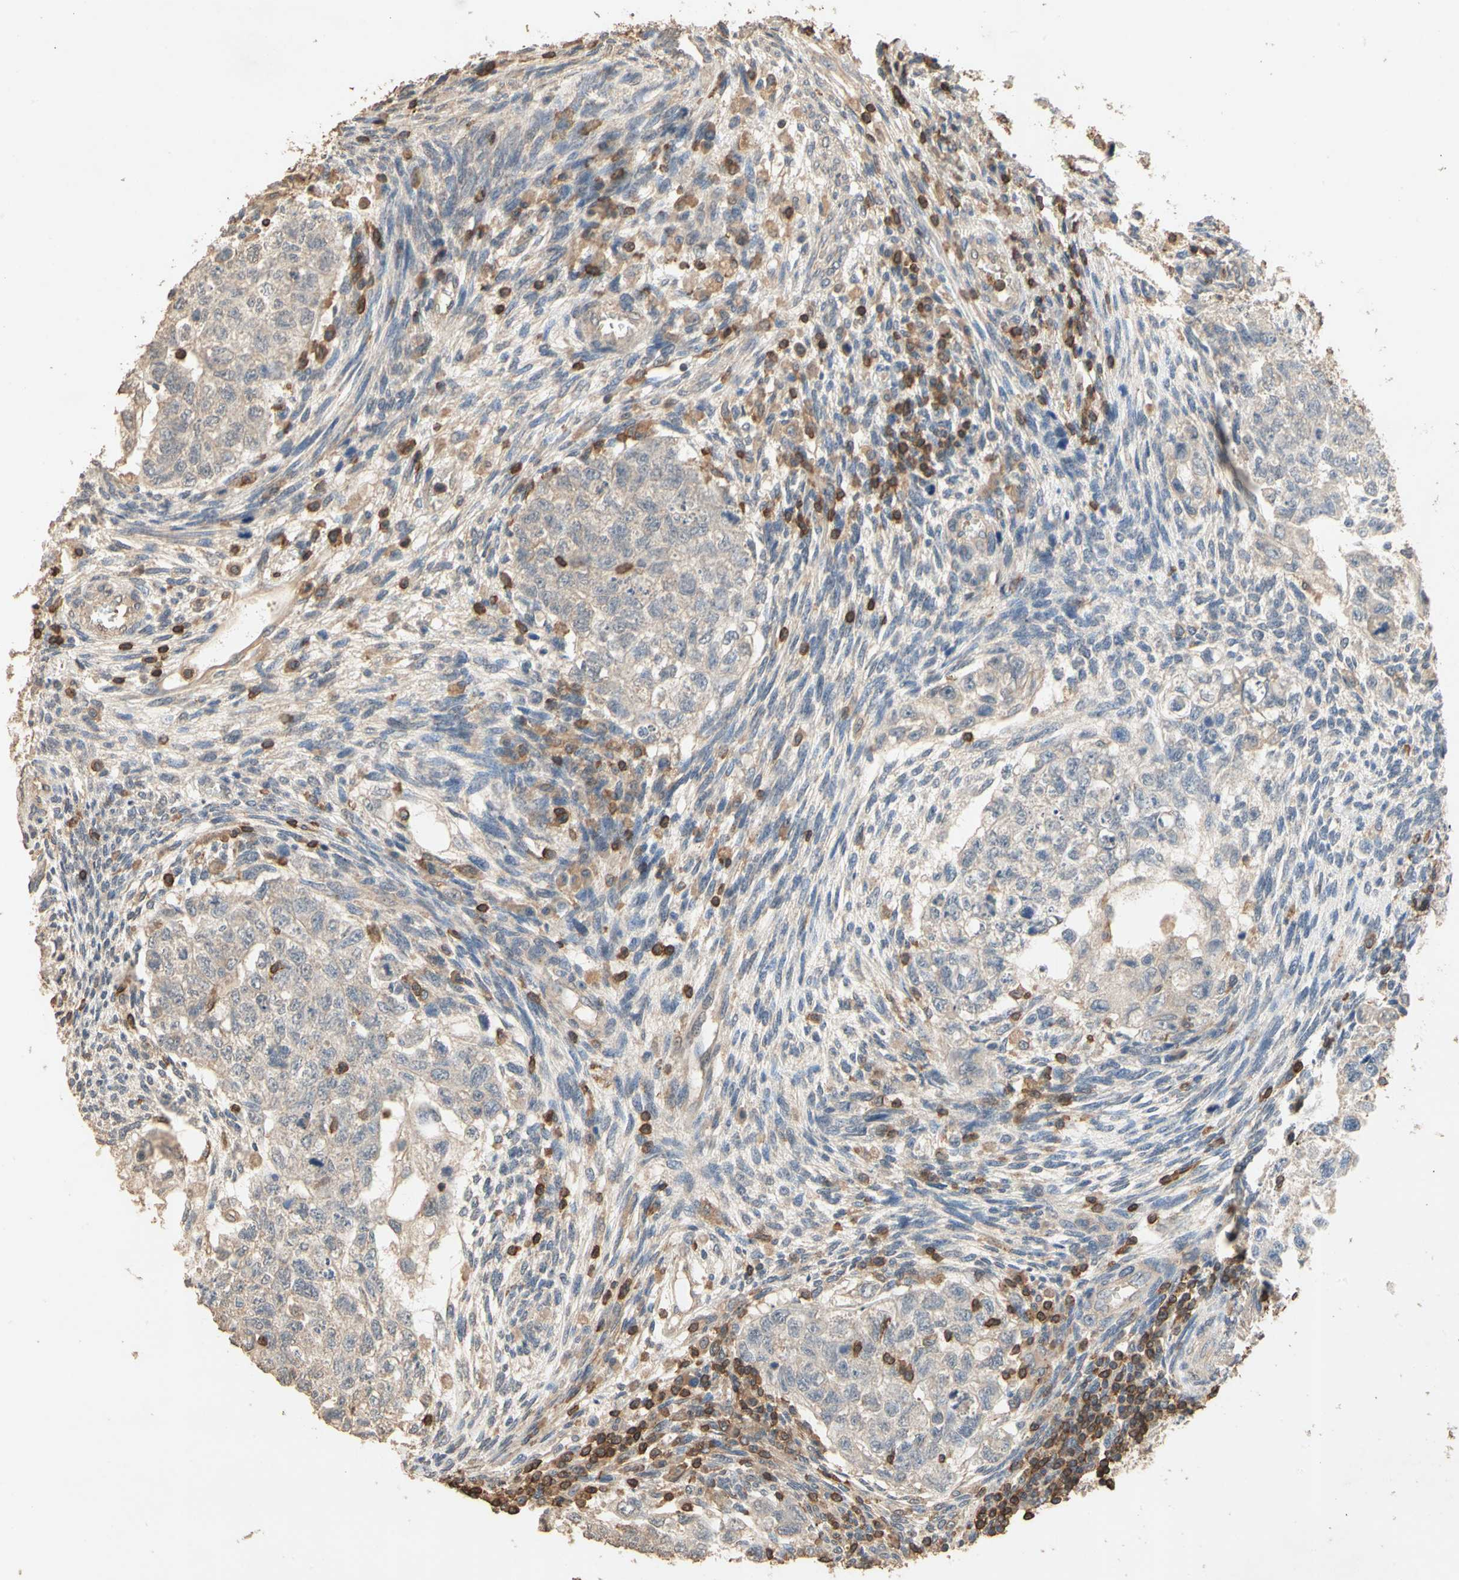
{"staining": {"intensity": "negative", "quantity": "none", "location": "none"}, "tissue": "testis cancer", "cell_type": "Tumor cells", "image_type": "cancer", "snomed": [{"axis": "morphology", "description": "Normal tissue, NOS"}, {"axis": "morphology", "description": "Carcinoma, Embryonal, NOS"}, {"axis": "topography", "description": "Testis"}], "caption": "Immunohistochemistry (IHC) photomicrograph of human embryonal carcinoma (testis) stained for a protein (brown), which demonstrates no expression in tumor cells. (Immunohistochemistry, brightfield microscopy, high magnification).", "gene": "MAP3K10", "patient": {"sex": "male", "age": 36}}